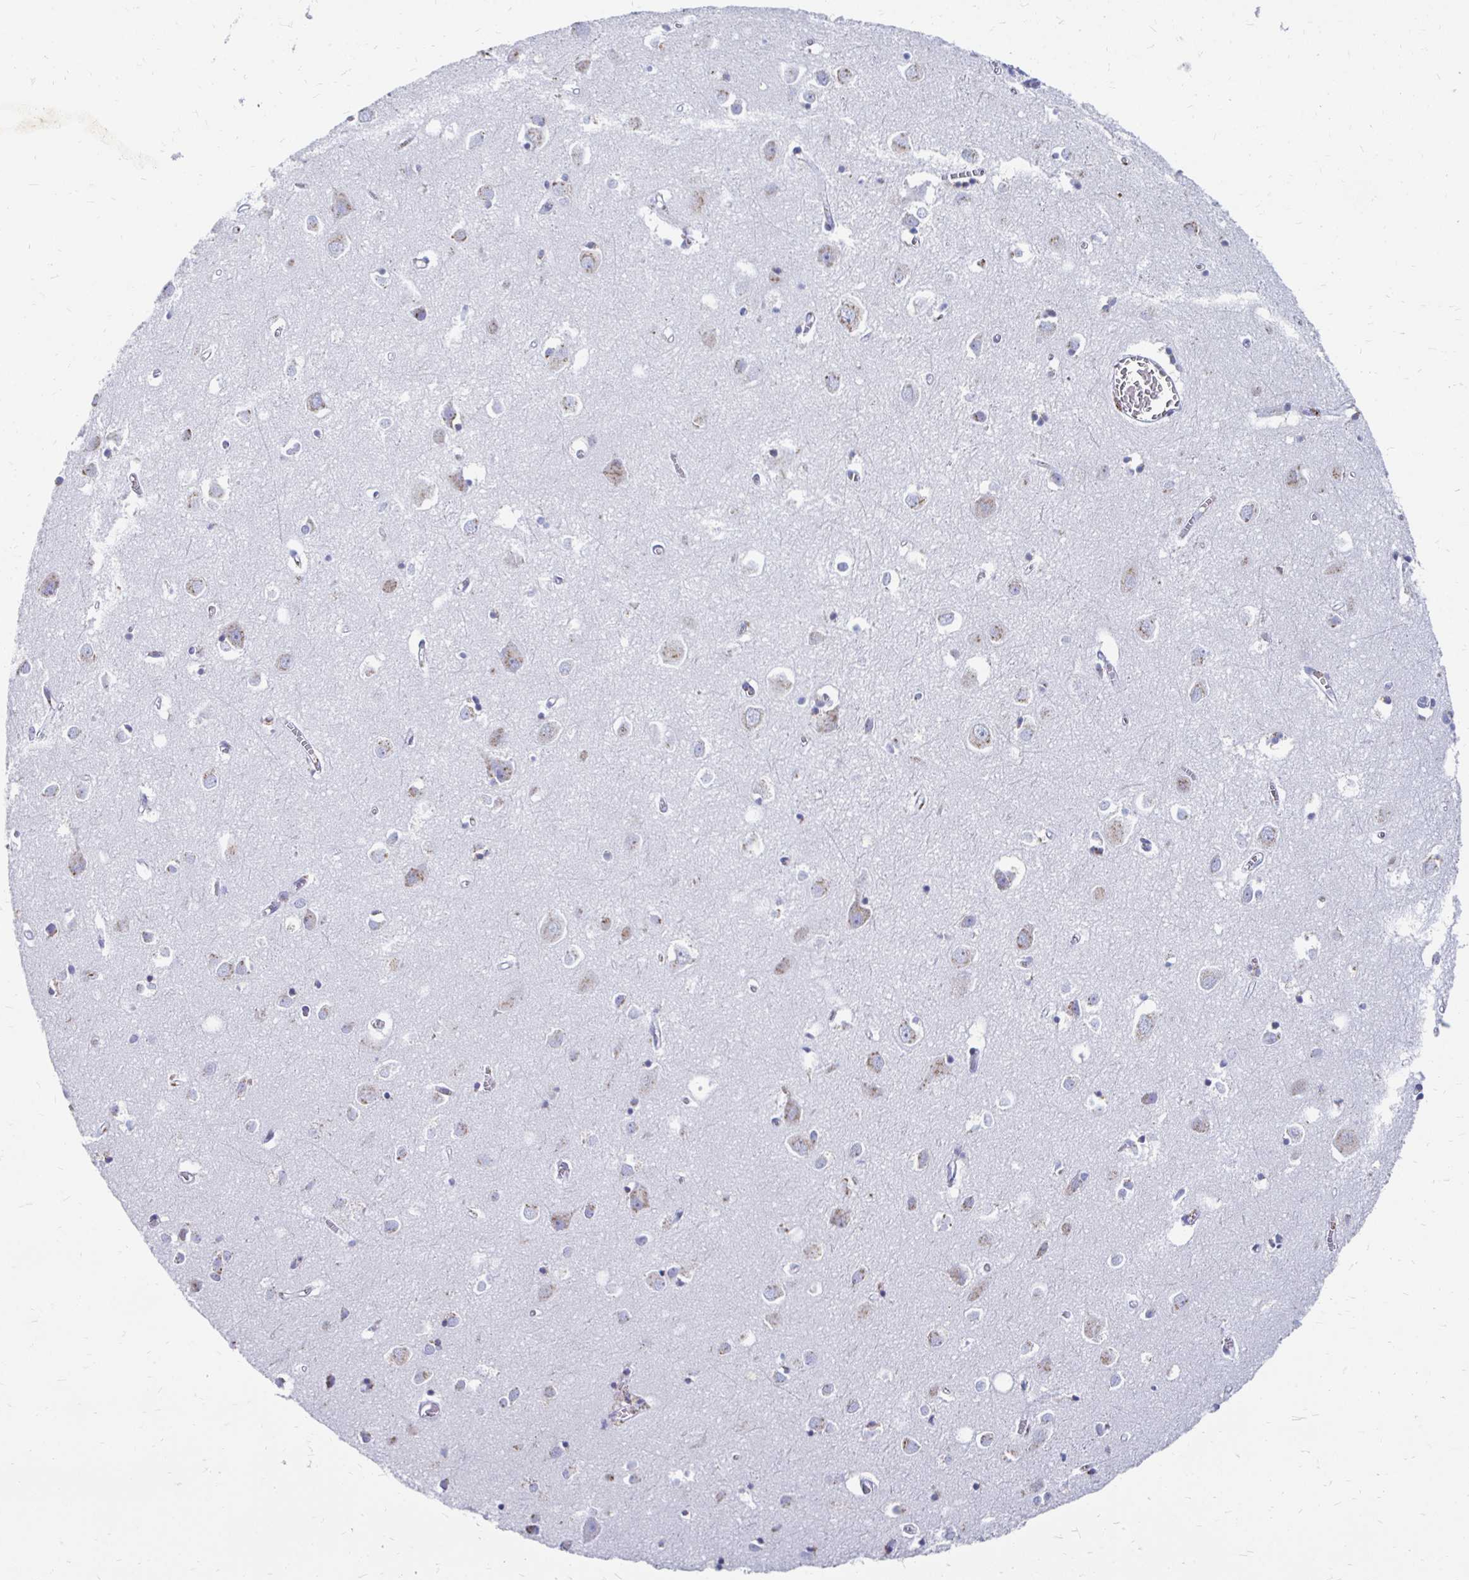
{"staining": {"intensity": "negative", "quantity": "none", "location": "none"}, "tissue": "cerebral cortex", "cell_type": "Endothelial cells", "image_type": "normal", "snomed": [{"axis": "morphology", "description": "Normal tissue, NOS"}, {"axis": "topography", "description": "Cerebral cortex"}], "caption": "The micrograph reveals no staining of endothelial cells in unremarkable cerebral cortex.", "gene": "PAGE4", "patient": {"sex": "male", "age": 70}}